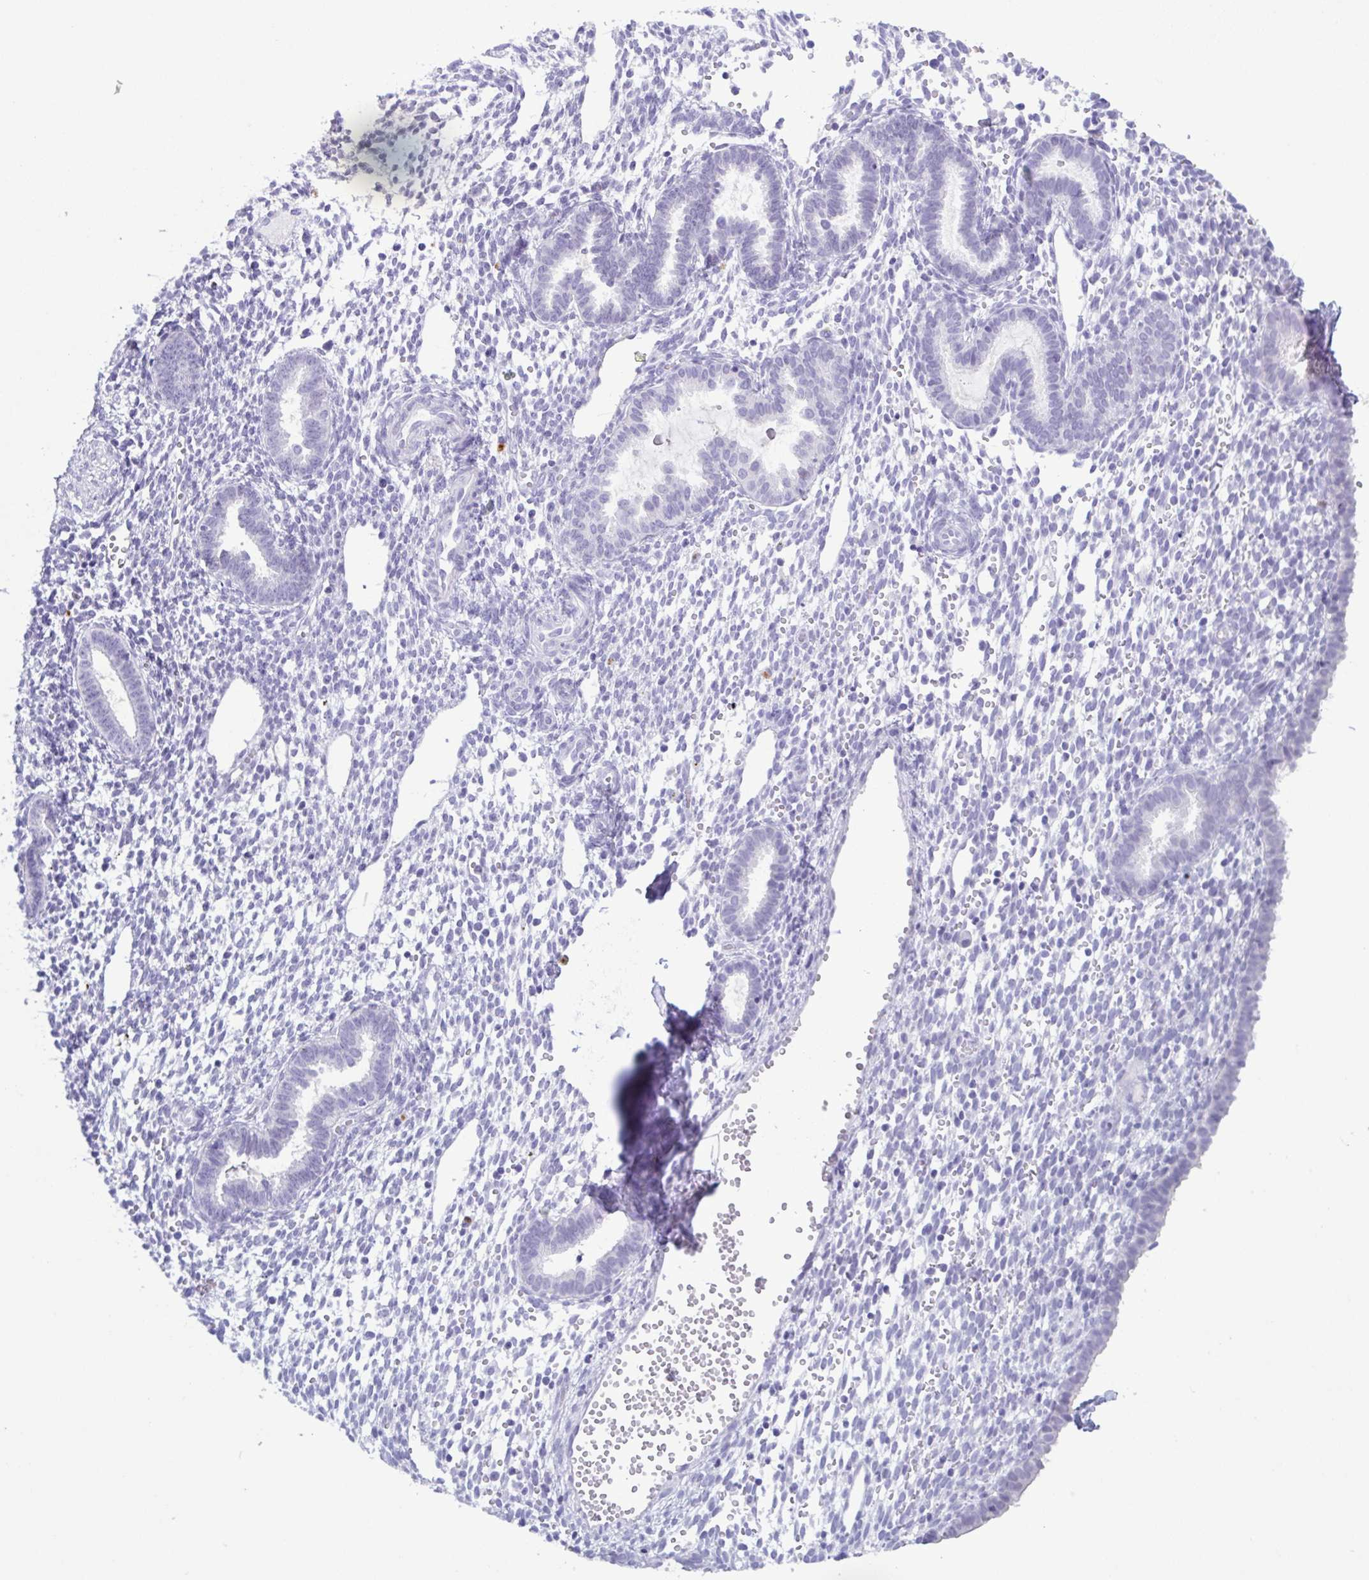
{"staining": {"intensity": "negative", "quantity": "none", "location": "none"}, "tissue": "endometrium", "cell_type": "Cells in endometrial stroma", "image_type": "normal", "snomed": [{"axis": "morphology", "description": "Normal tissue, NOS"}, {"axis": "topography", "description": "Endometrium"}], "caption": "High power microscopy photomicrograph of an IHC micrograph of unremarkable endometrium, revealing no significant staining in cells in endometrial stroma. (DAB (3,3'-diaminobenzidine) immunohistochemistry (IHC), high magnification).", "gene": "LTF", "patient": {"sex": "female", "age": 36}}